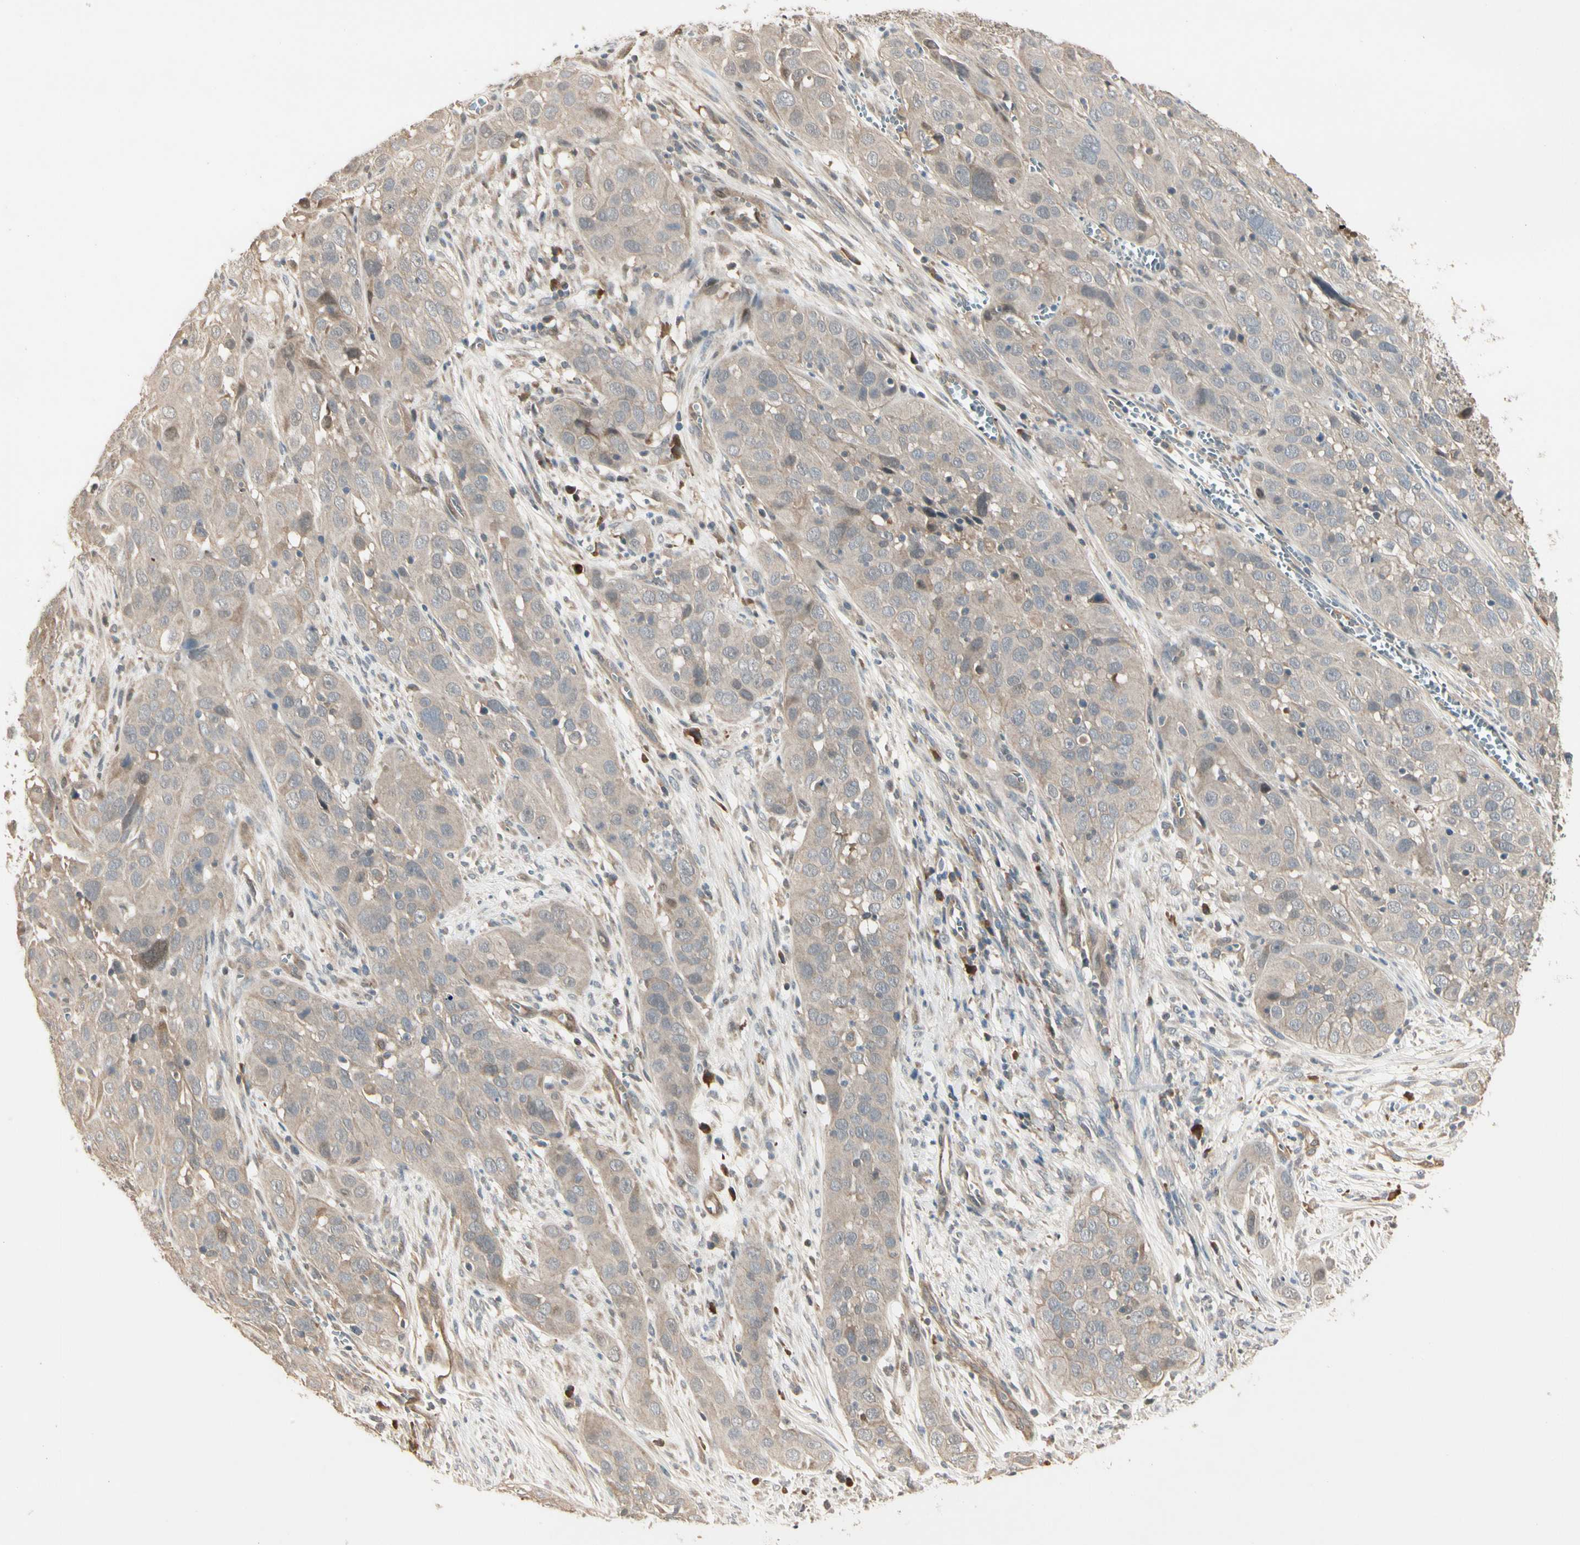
{"staining": {"intensity": "weak", "quantity": "25%-75%", "location": "cytoplasmic/membranous"}, "tissue": "cervical cancer", "cell_type": "Tumor cells", "image_type": "cancer", "snomed": [{"axis": "morphology", "description": "Squamous cell carcinoma, NOS"}, {"axis": "topography", "description": "Cervix"}], "caption": "The image reveals immunohistochemical staining of squamous cell carcinoma (cervical). There is weak cytoplasmic/membranous staining is appreciated in approximately 25%-75% of tumor cells.", "gene": "ATG4C", "patient": {"sex": "female", "age": 32}}